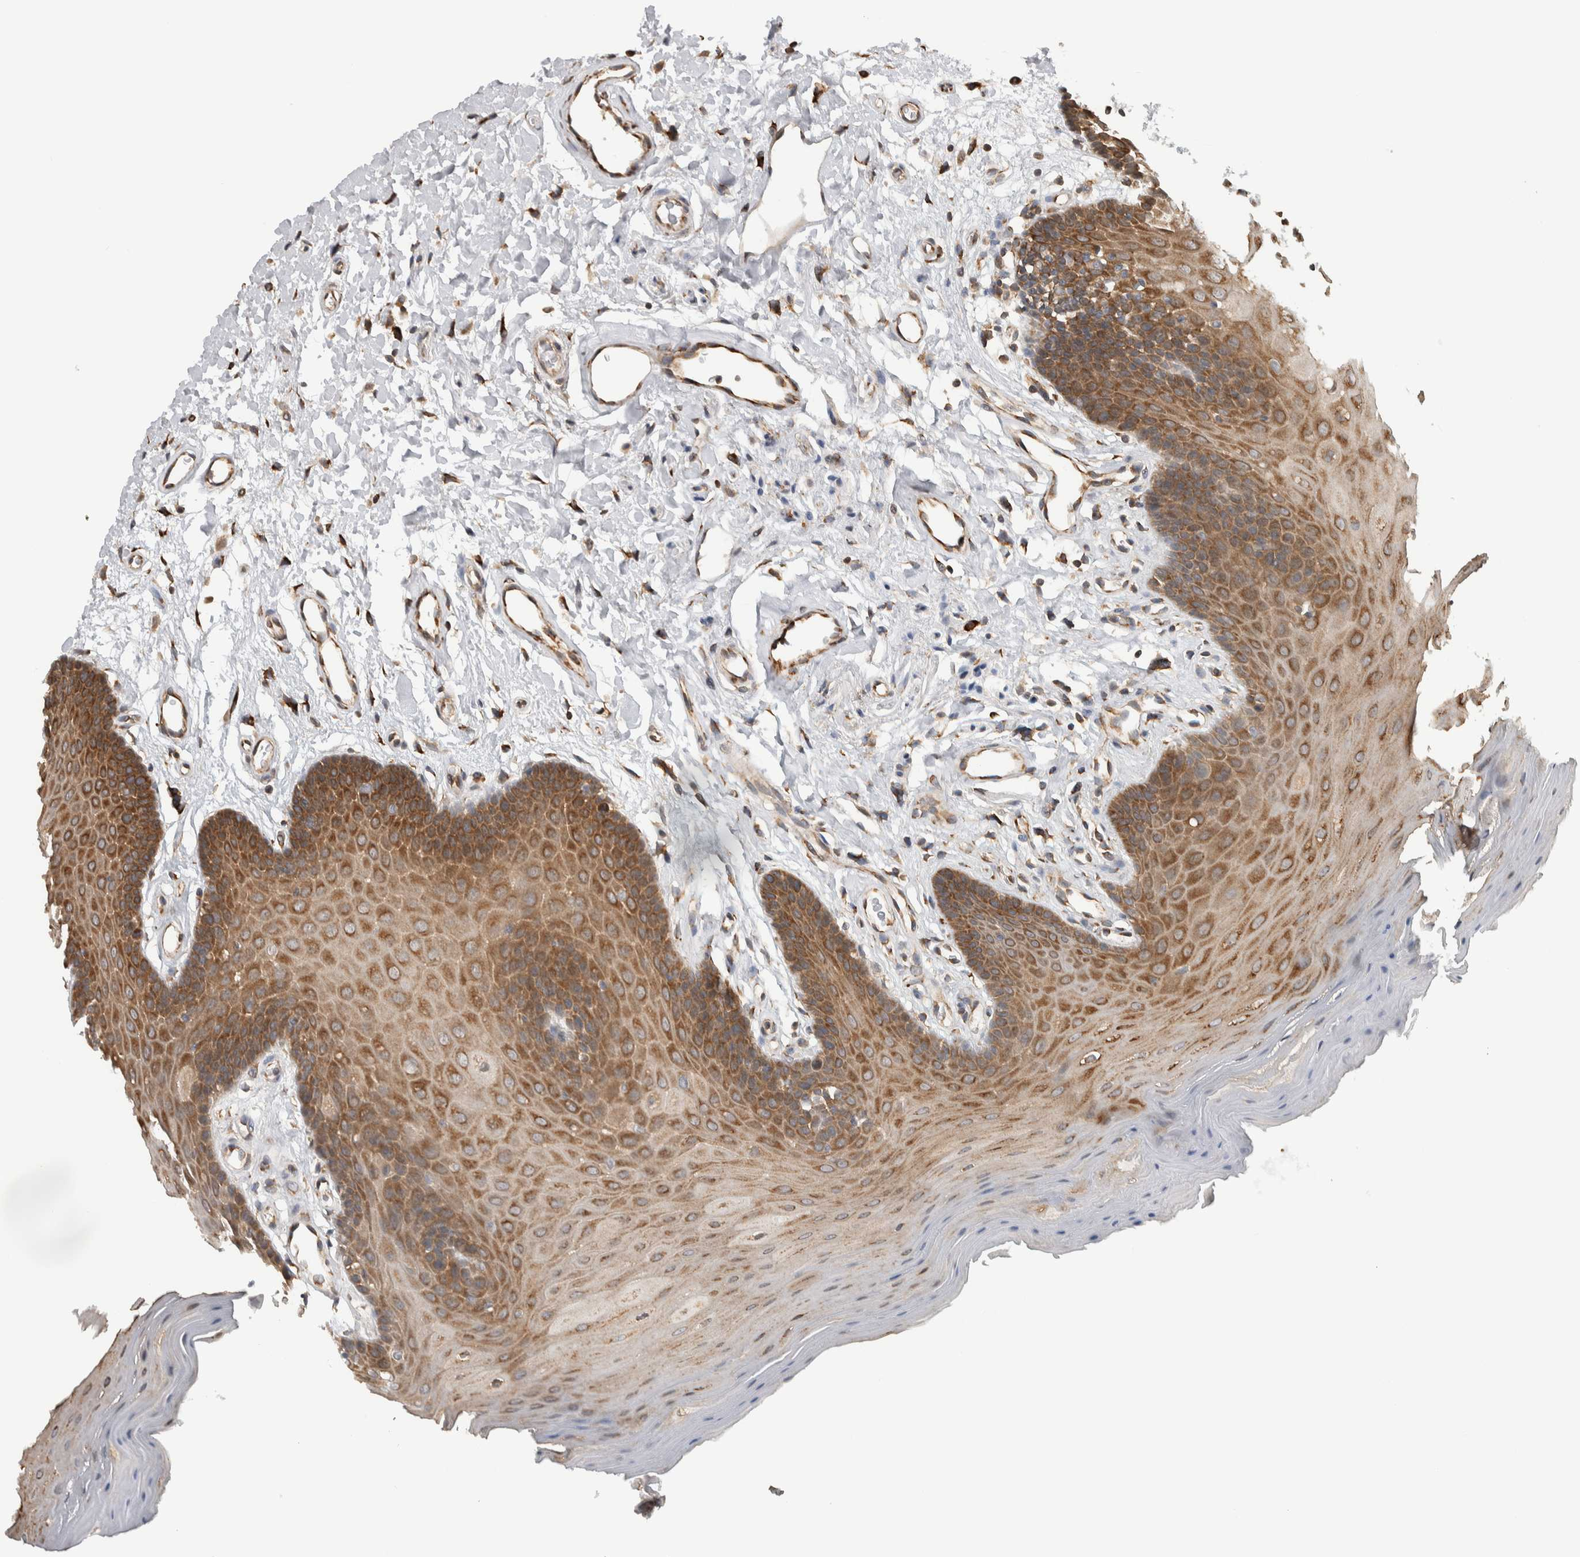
{"staining": {"intensity": "strong", "quantity": ">75%", "location": "cytoplasmic/membranous"}, "tissue": "oral mucosa", "cell_type": "Squamous epithelial cells", "image_type": "normal", "snomed": [{"axis": "morphology", "description": "Normal tissue, NOS"}, {"axis": "morphology", "description": "Squamous cell carcinoma, NOS"}, {"axis": "topography", "description": "Oral tissue"}, {"axis": "topography", "description": "Head-Neck"}], "caption": "Protein expression analysis of benign oral mucosa displays strong cytoplasmic/membranous expression in approximately >75% of squamous epithelial cells.", "gene": "EIF3H", "patient": {"sex": "male", "age": 71}}